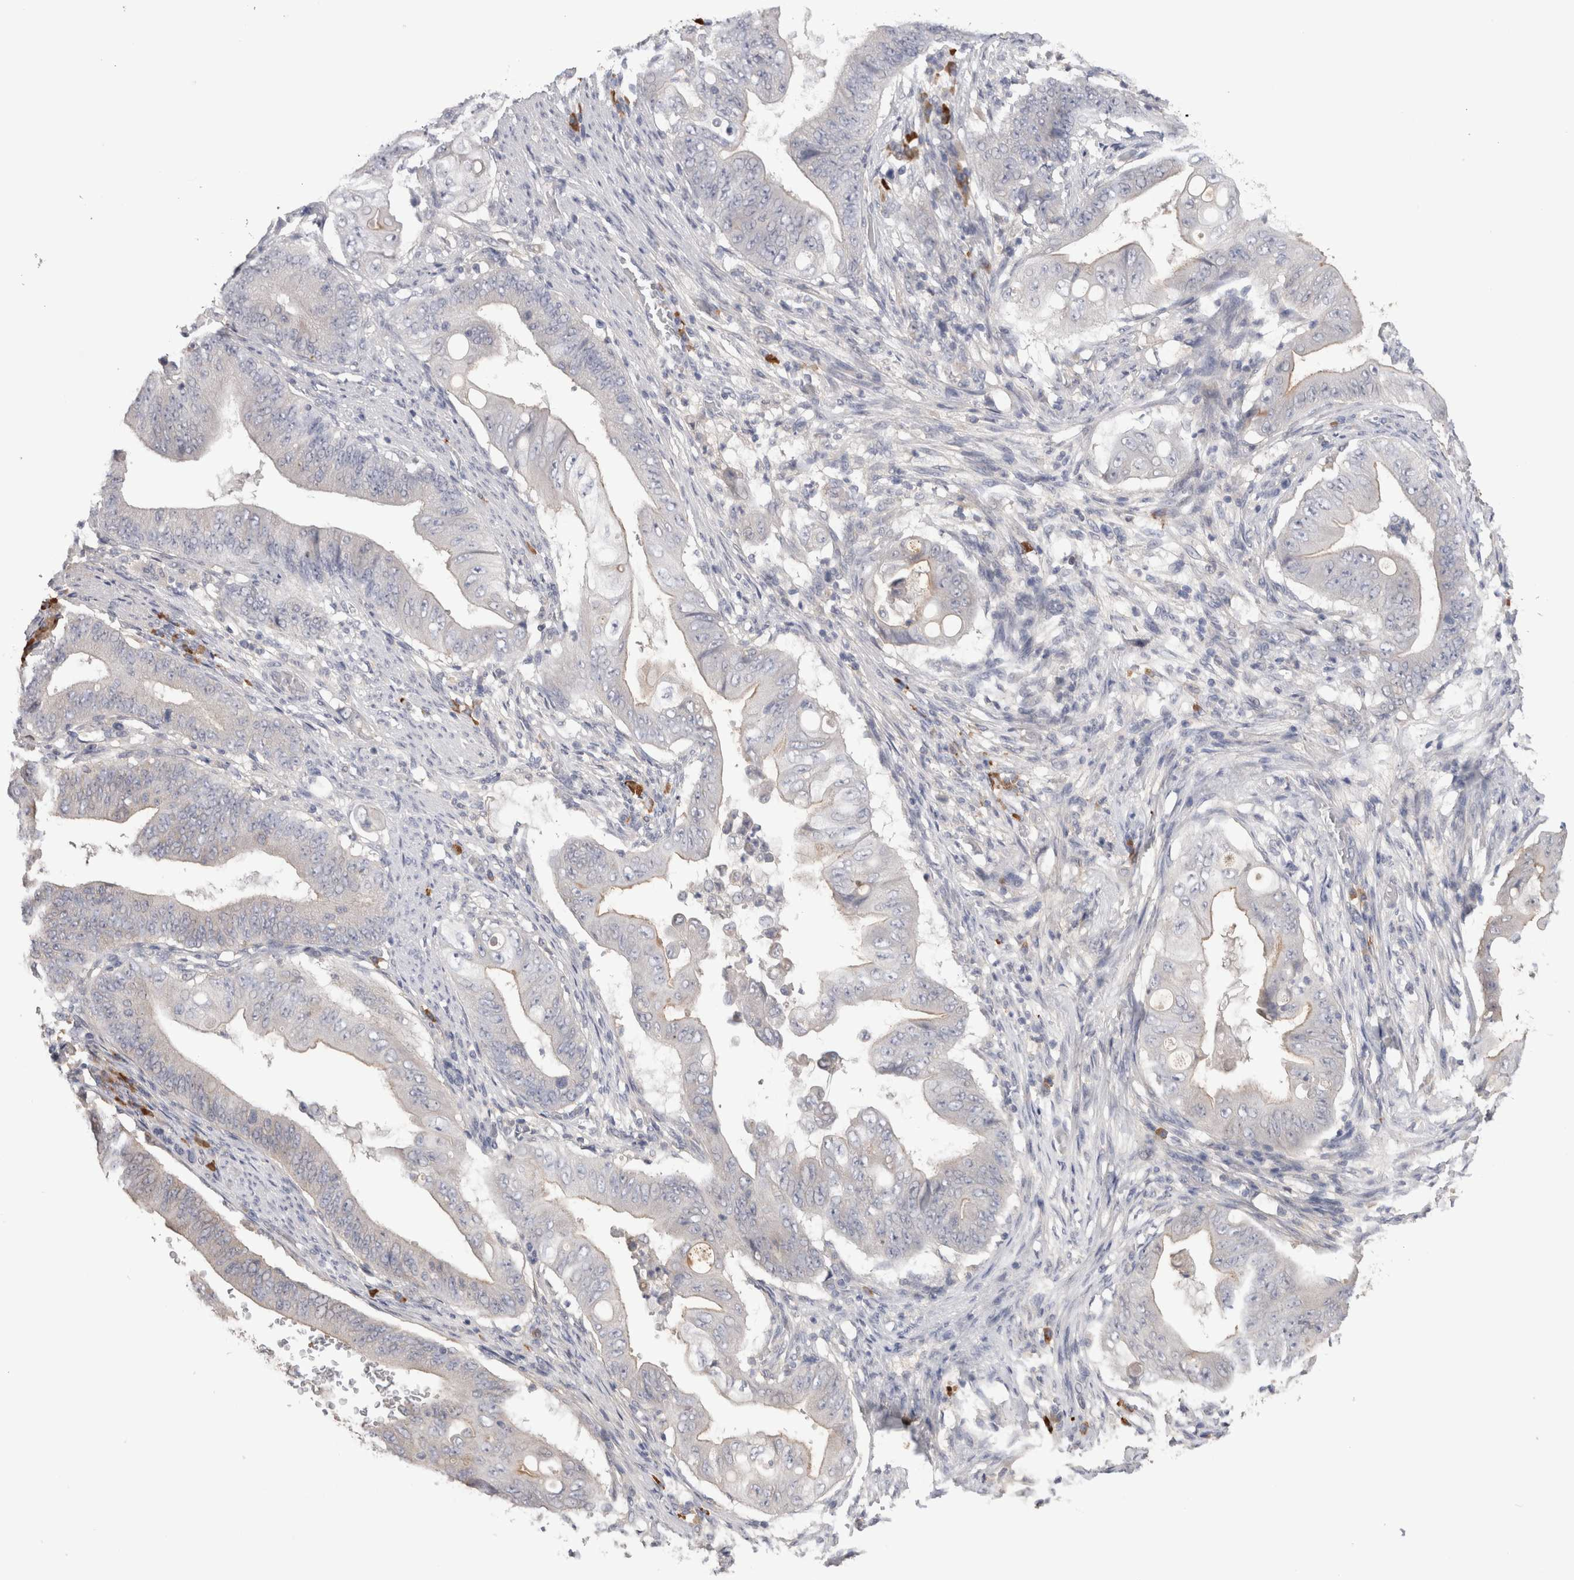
{"staining": {"intensity": "negative", "quantity": "none", "location": "none"}, "tissue": "stomach cancer", "cell_type": "Tumor cells", "image_type": "cancer", "snomed": [{"axis": "morphology", "description": "Adenocarcinoma, NOS"}, {"axis": "topography", "description": "Stomach"}], "caption": "Immunohistochemical staining of adenocarcinoma (stomach) exhibits no significant expression in tumor cells. Nuclei are stained in blue.", "gene": "PPP3CC", "patient": {"sex": "female", "age": 73}}